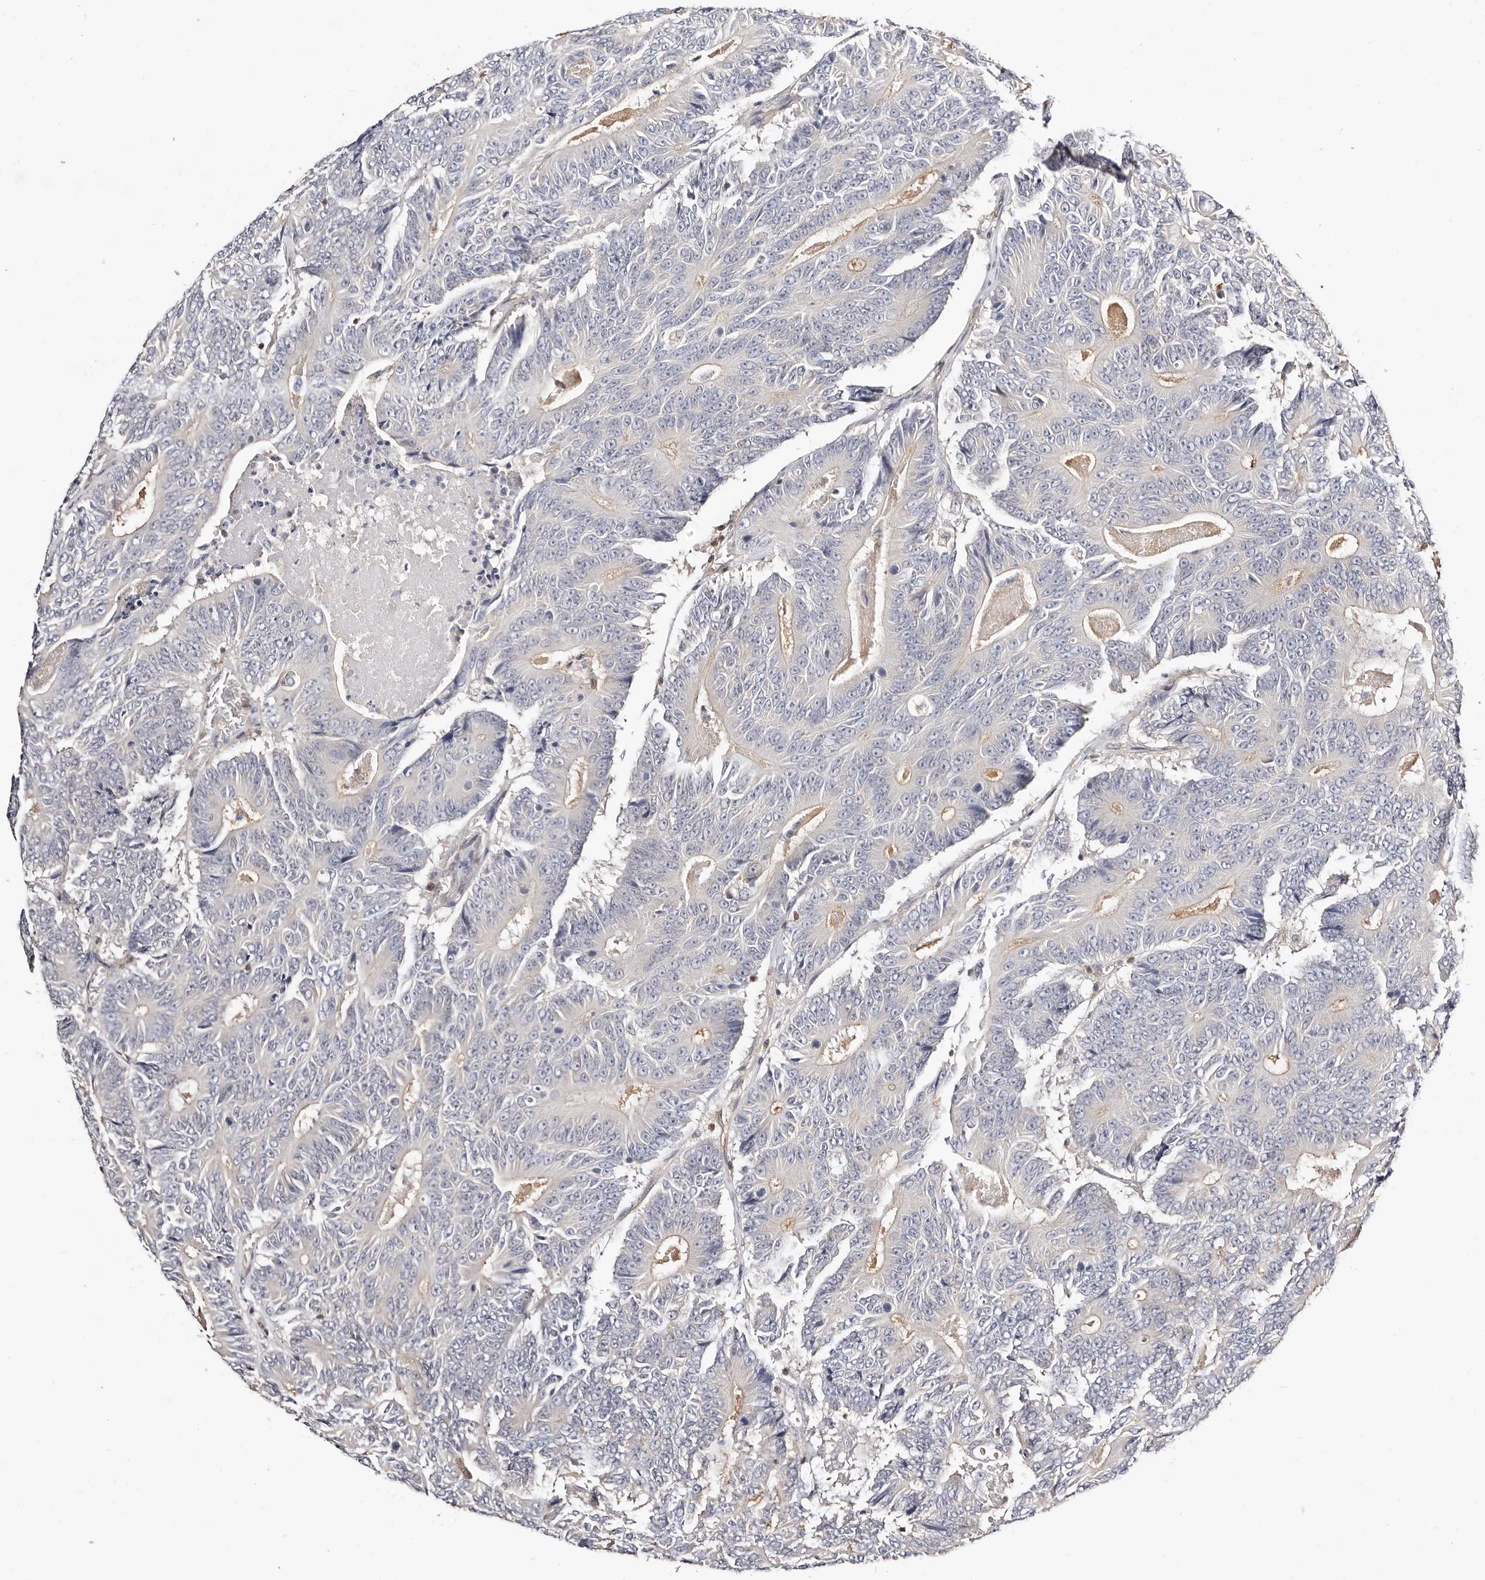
{"staining": {"intensity": "negative", "quantity": "none", "location": "none"}, "tissue": "colorectal cancer", "cell_type": "Tumor cells", "image_type": "cancer", "snomed": [{"axis": "morphology", "description": "Adenocarcinoma, NOS"}, {"axis": "topography", "description": "Colon"}], "caption": "Adenocarcinoma (colorectal) was stained to show a protein in brown. There is no significant expression in tumor cells. (Stains: DAB (3,3'-diaminobenzidine) immunohistochemistry with hematoxylin counter stain, Microscopy: brightfield microscopy at high magnification).", "gene": "STAT5A", "patient": {"sex": "male", "age": 83}}